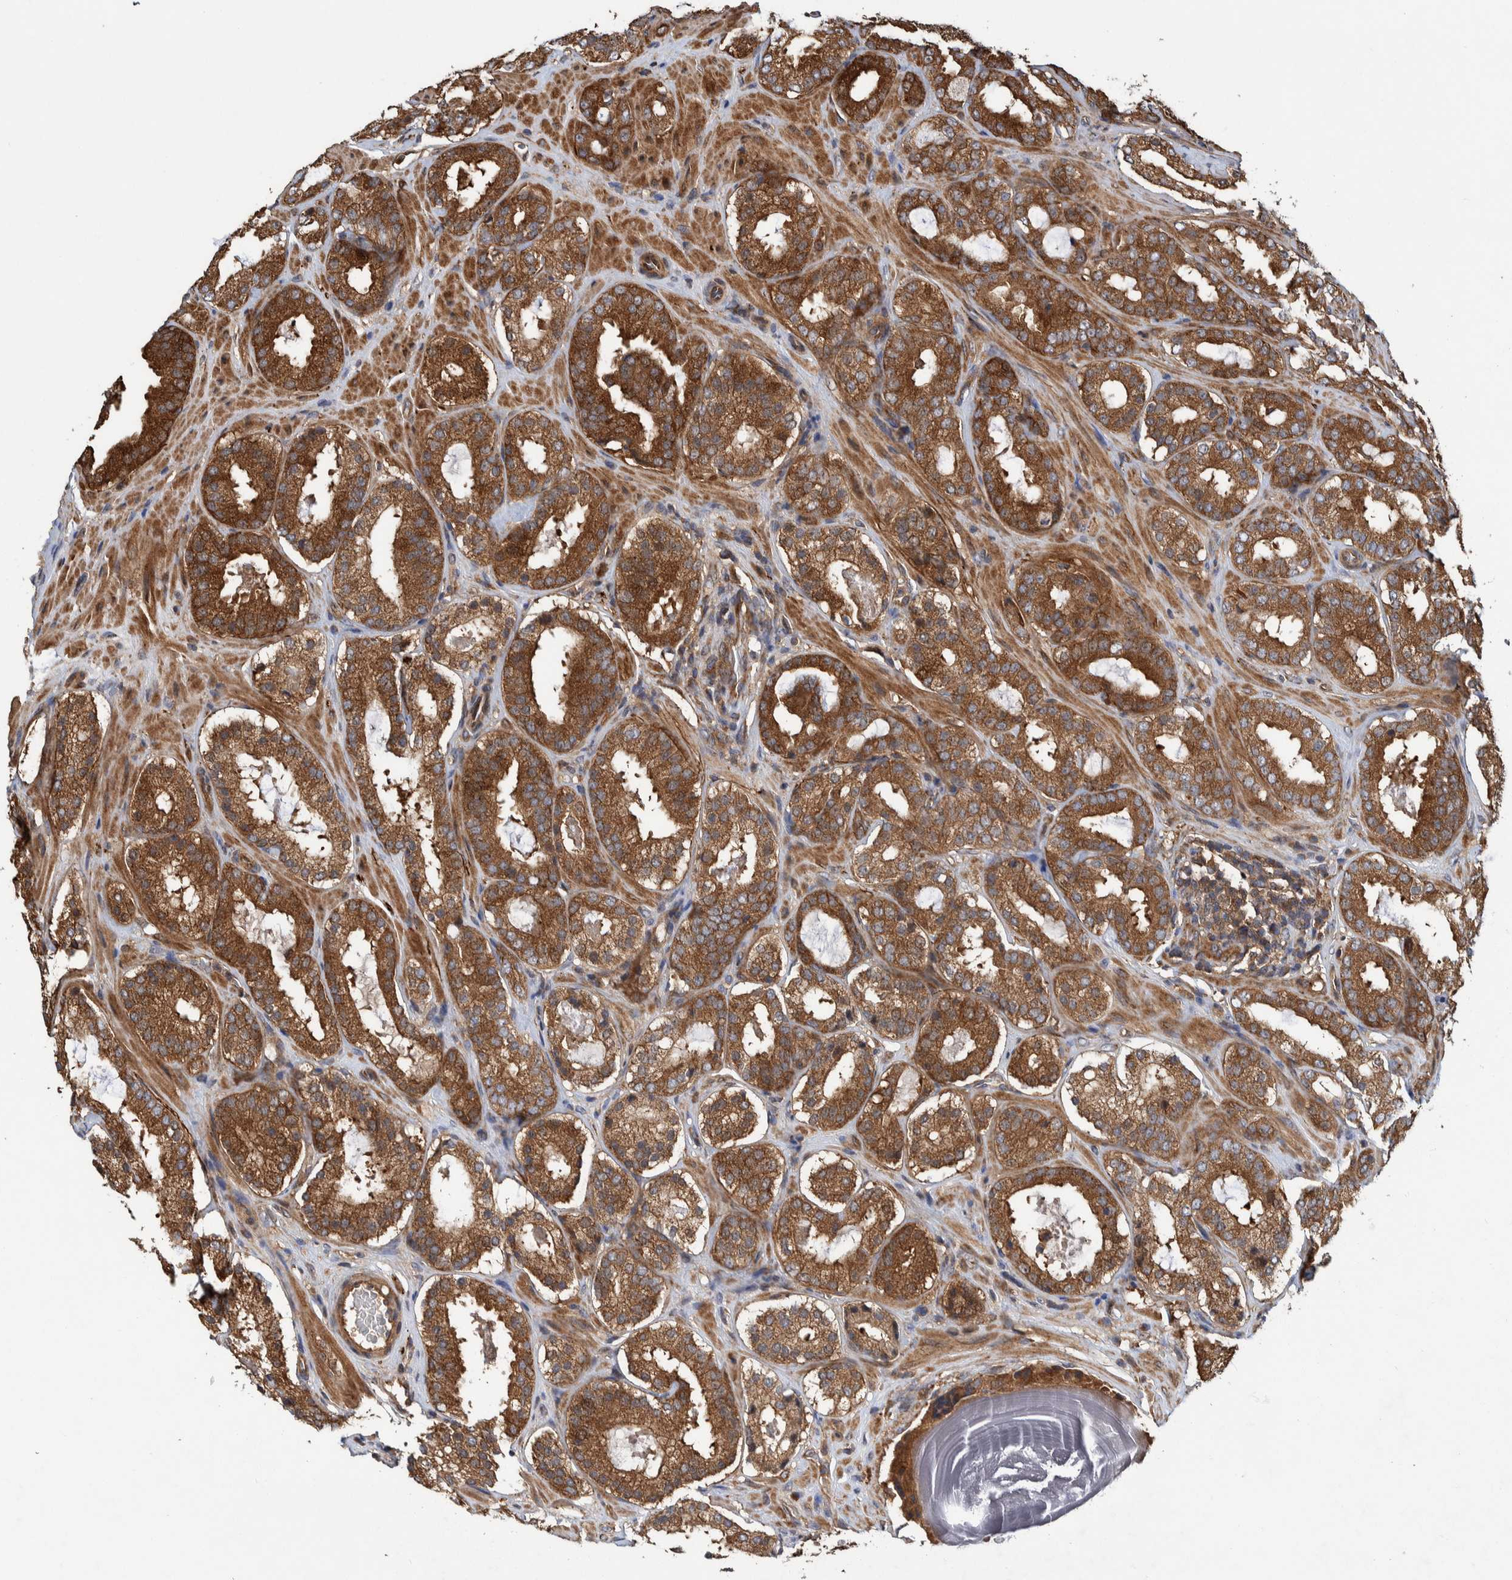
{"staining": {"intensity": "strong", "quantity": ">75%", "location": "cytoplasmic/membranous"}, "tissue": "prostate cancer", "cell_type": "Tumor cells", "image_type": "cancer", "snomed": [{"axis": "morphology", "description": "Adenocarcinoma, Low grade"}, {"axis": "topography", "description": "Prostate"}], "caption": "Prostate adenocarcinoma (low-grade) was stained to show a protein in brown. There is high levels of strong cytoplasmic/membranous positivity in approximately >75% of tumor cells.", "gene": "CCDC57", "patient": {"sex": "male", "age": 69}}